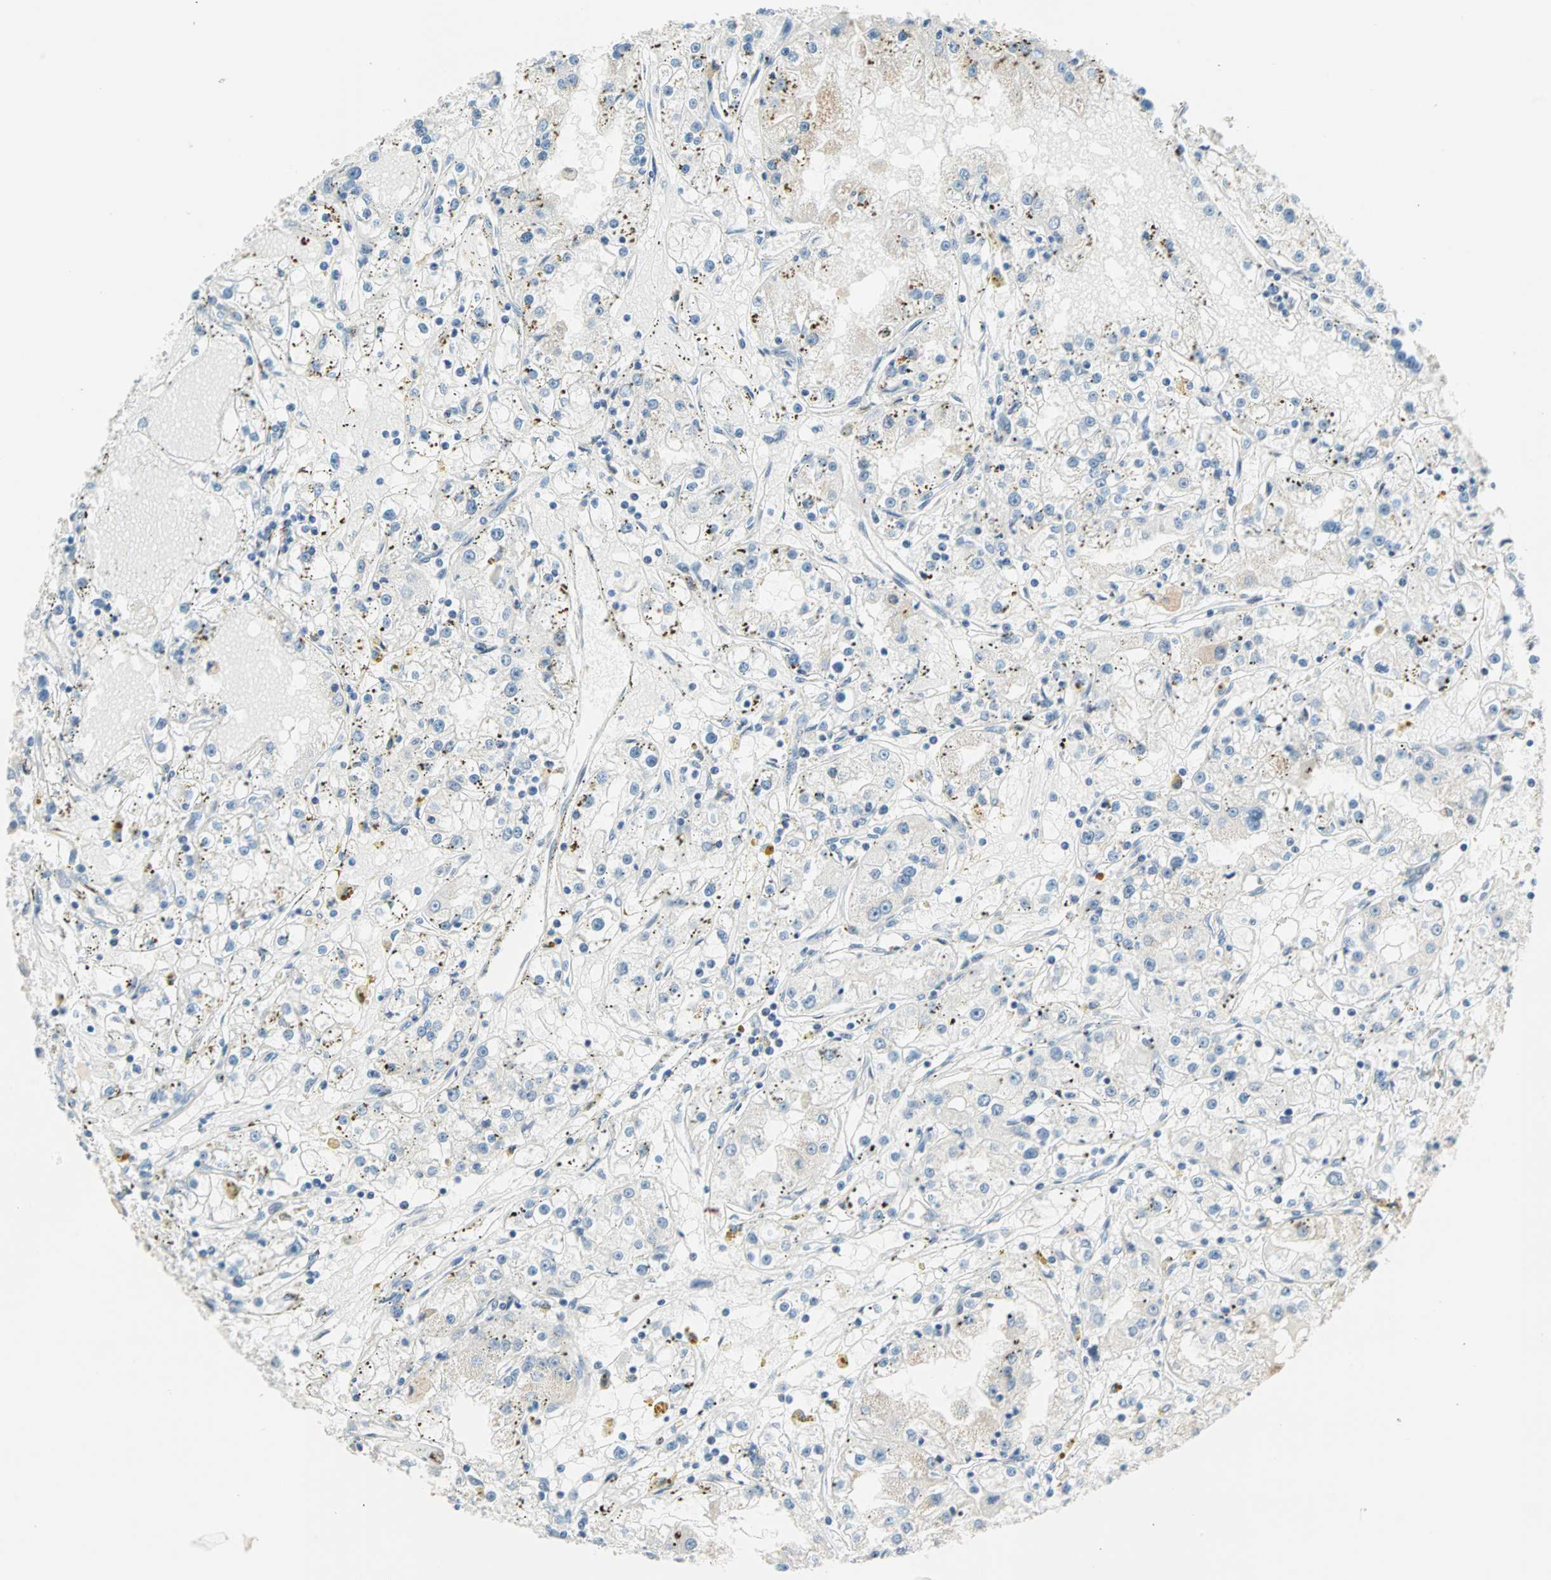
{"staining": {"intensity": "negative", "quantity": "none", "location": "none"}, "tissue": "renal cancer", "cell_type": "Tumor cells", "image_type": "cancer", "snomed": [{"axis": "morphology", "description": "Adenocarcinoma, NOS"}, {"axis": "topography", "description": "Kidney"}], "caption": "This is an immunohistochemistry micrograph of human renal cancer (adenocarcinoma). There is no positivity in tumor cells.", "gene": "TMEM163", "patient": {"sex": "male", "age": 56}}